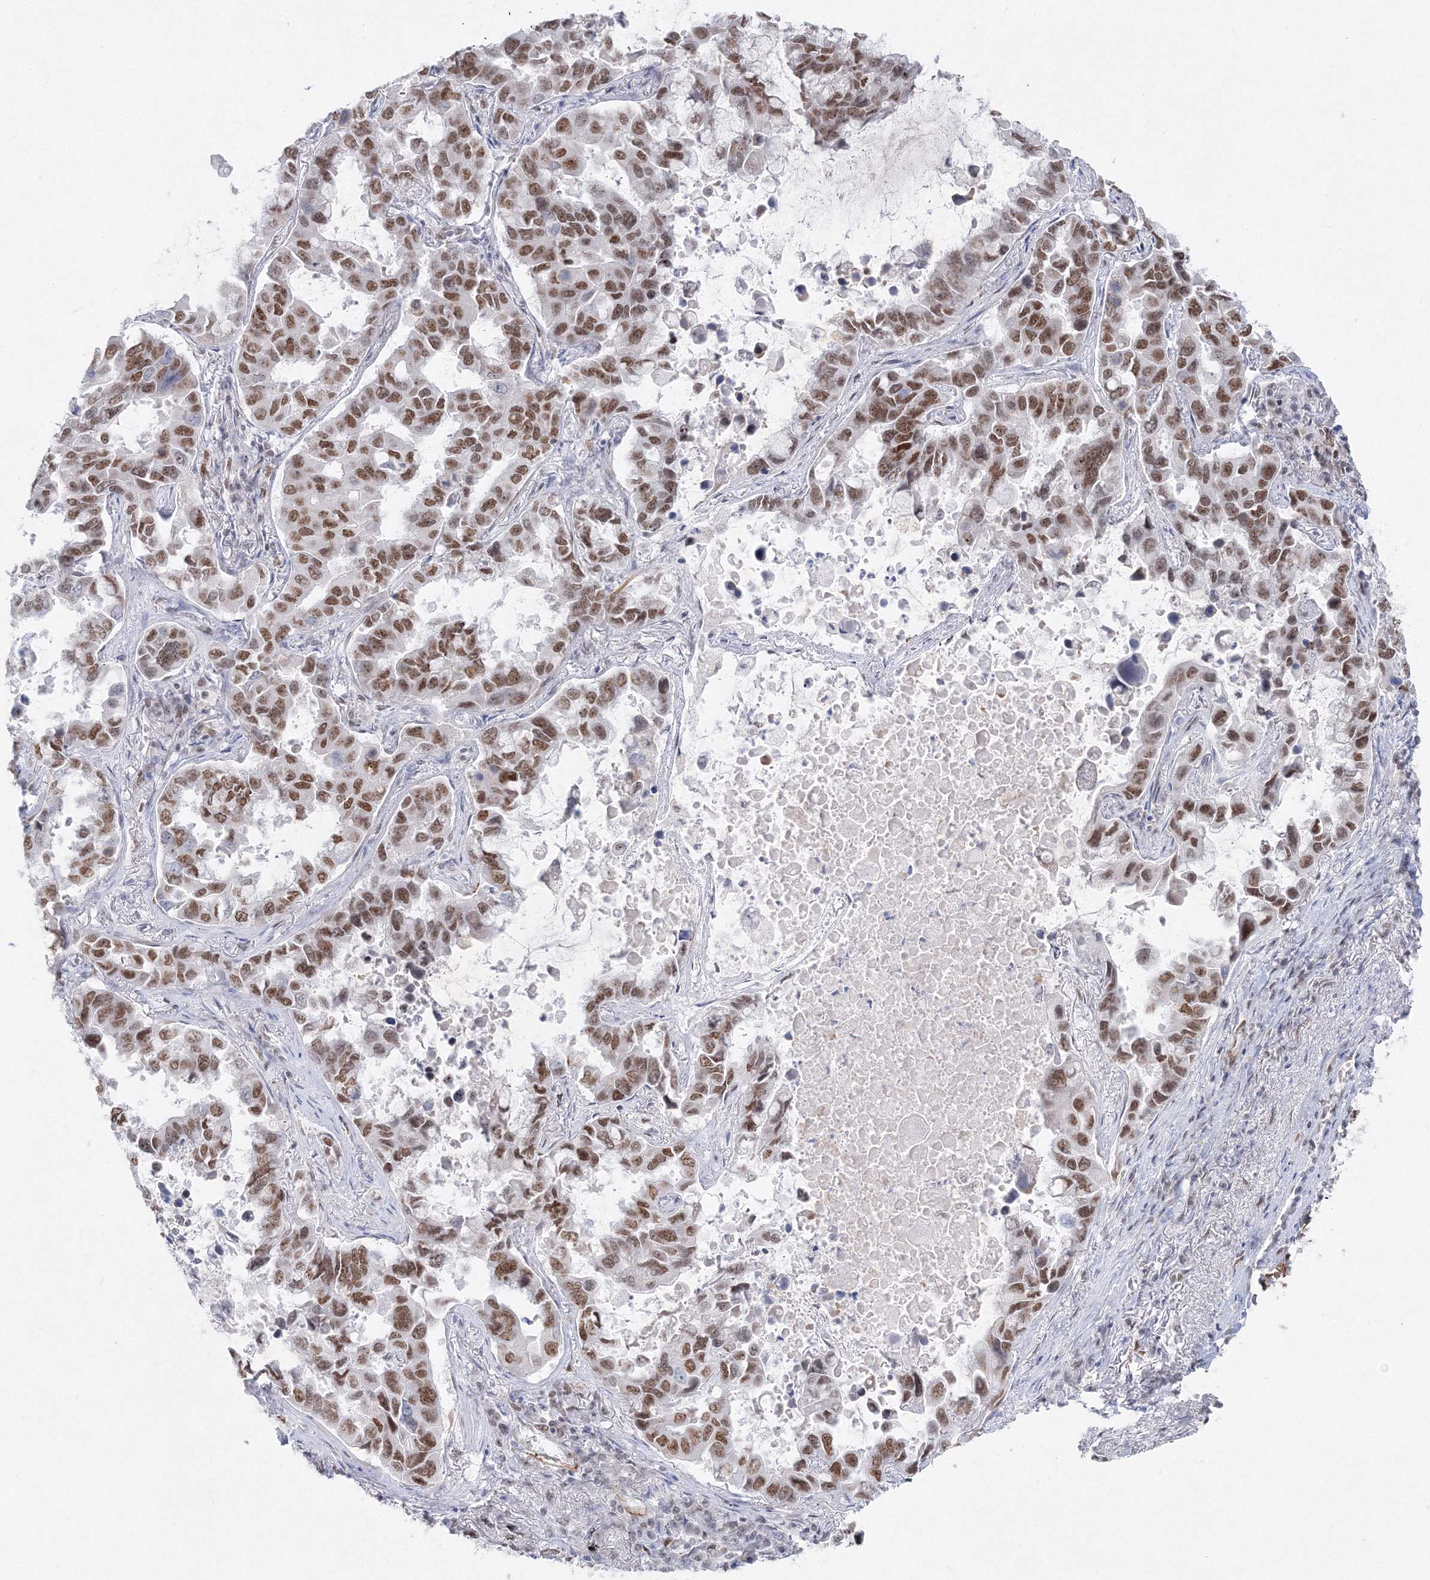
{"staining": {"intensity": "moderate", "quantity": ">75%", "location": "nuclear"}, "tissue": "lung cancer", "cell_type": "Tumor cells", "image_type": "cancer", "snomed": [{"axis": "morphology", "description": "Adenocarcinoma, NOS"}, {"axis": "topography", "description": "Lung"}], "caption": "A micrograph showing moderate nuclear positivity in approximately >75% of tumor cells in lung cancer (adenocarcinoma), as visualized by brown immunohistochemical staining.", "gene": "ZNF638", "patient": {"sex": "male", "age": 64}}